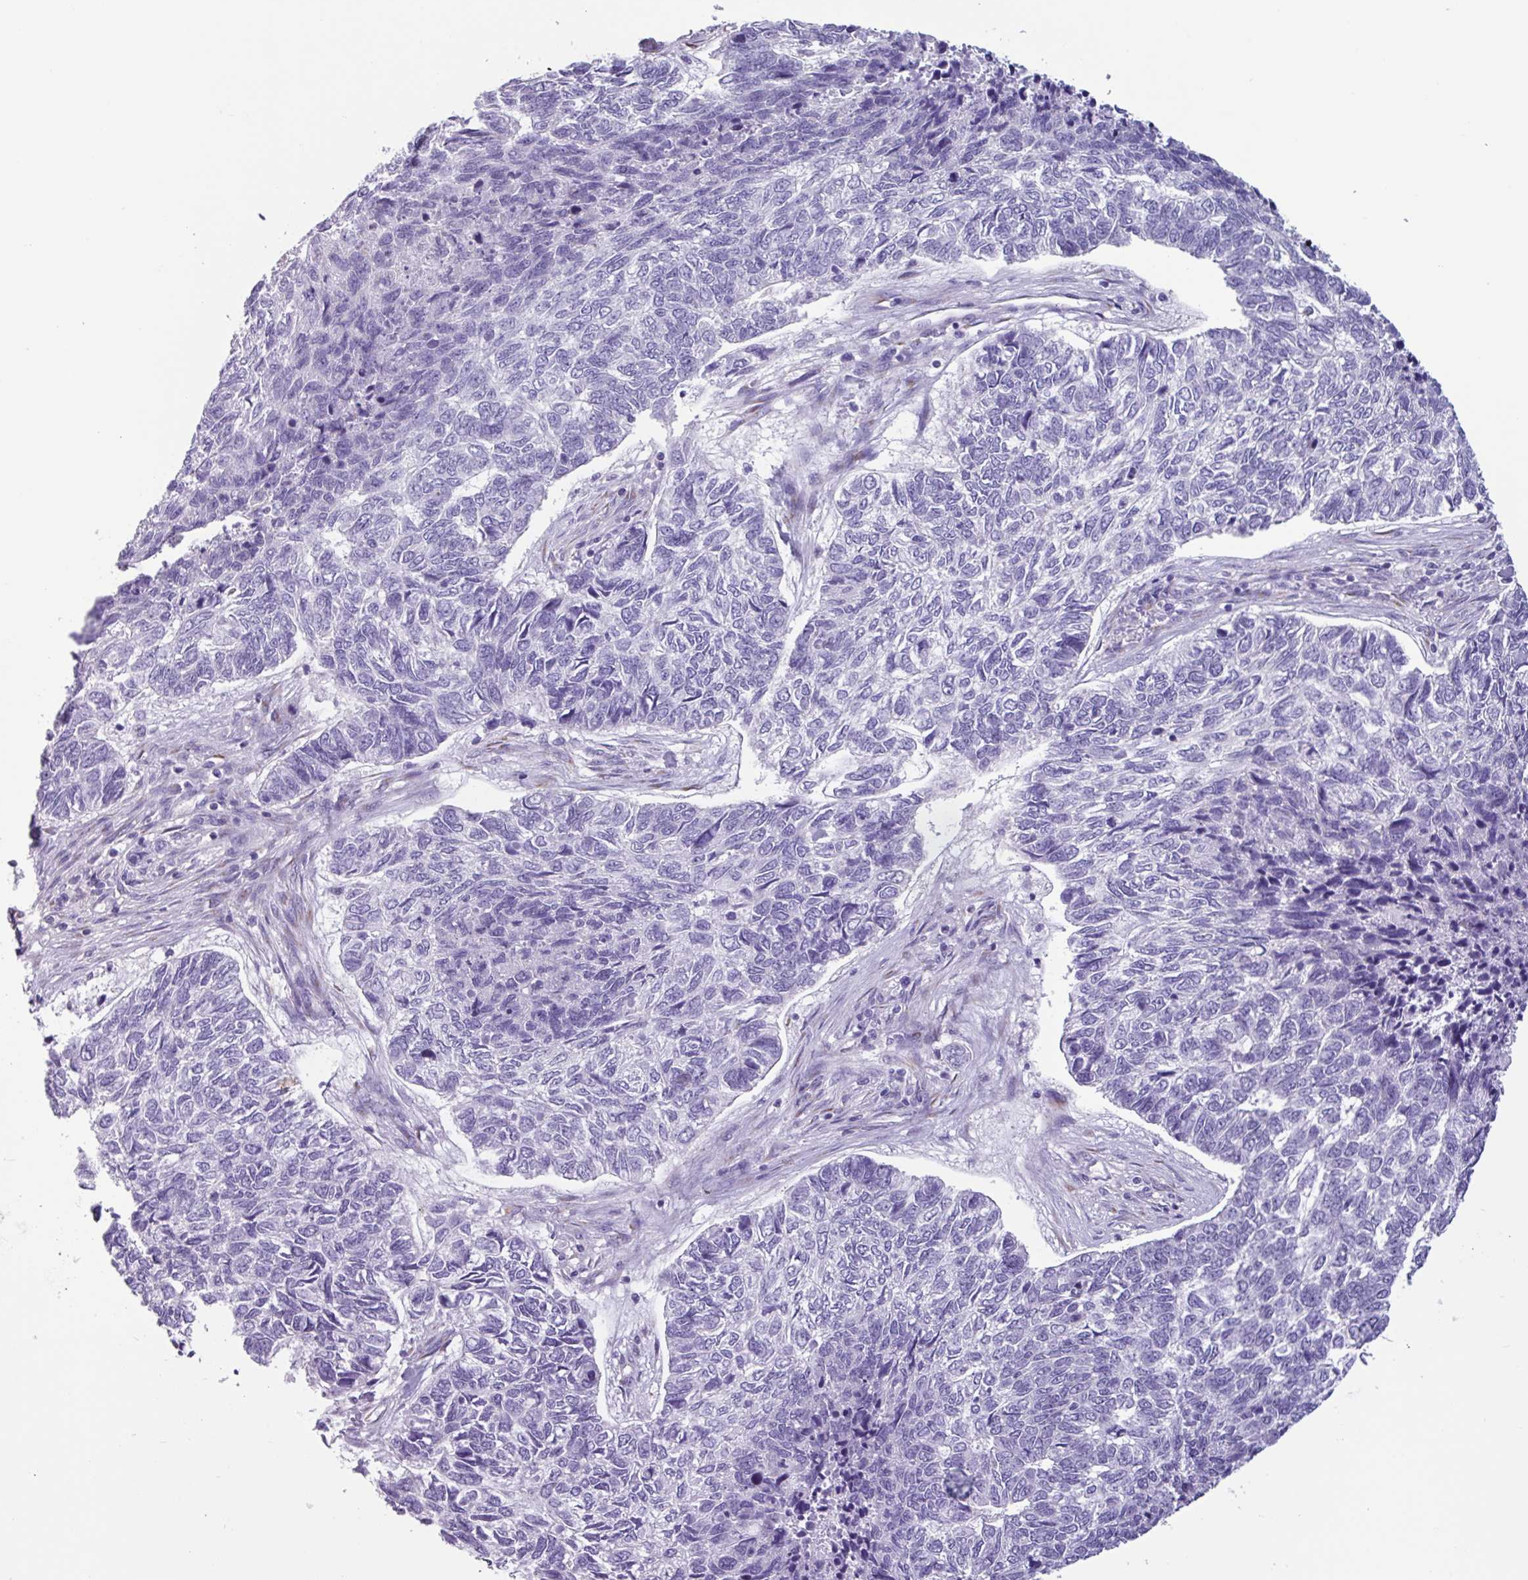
{"staining": {"intensity": "negative", "quantity": "none", "location": "none"}, "tissue": "skin cancer", "cell_type": "Tumor cells", "image_type": "cancer", "snomed": [{"axis": "morphology", "description": "Basal cell carcinoma"}, {"axis": "topography", "description": "Skin"}], "caption": "An immunohistochemistry micrograph of skin cancer is shown. There is no staining in tumor cells of skin cancer.", "gene": "ADGRE1", "patient": {"sex": "female", "age": 65}}